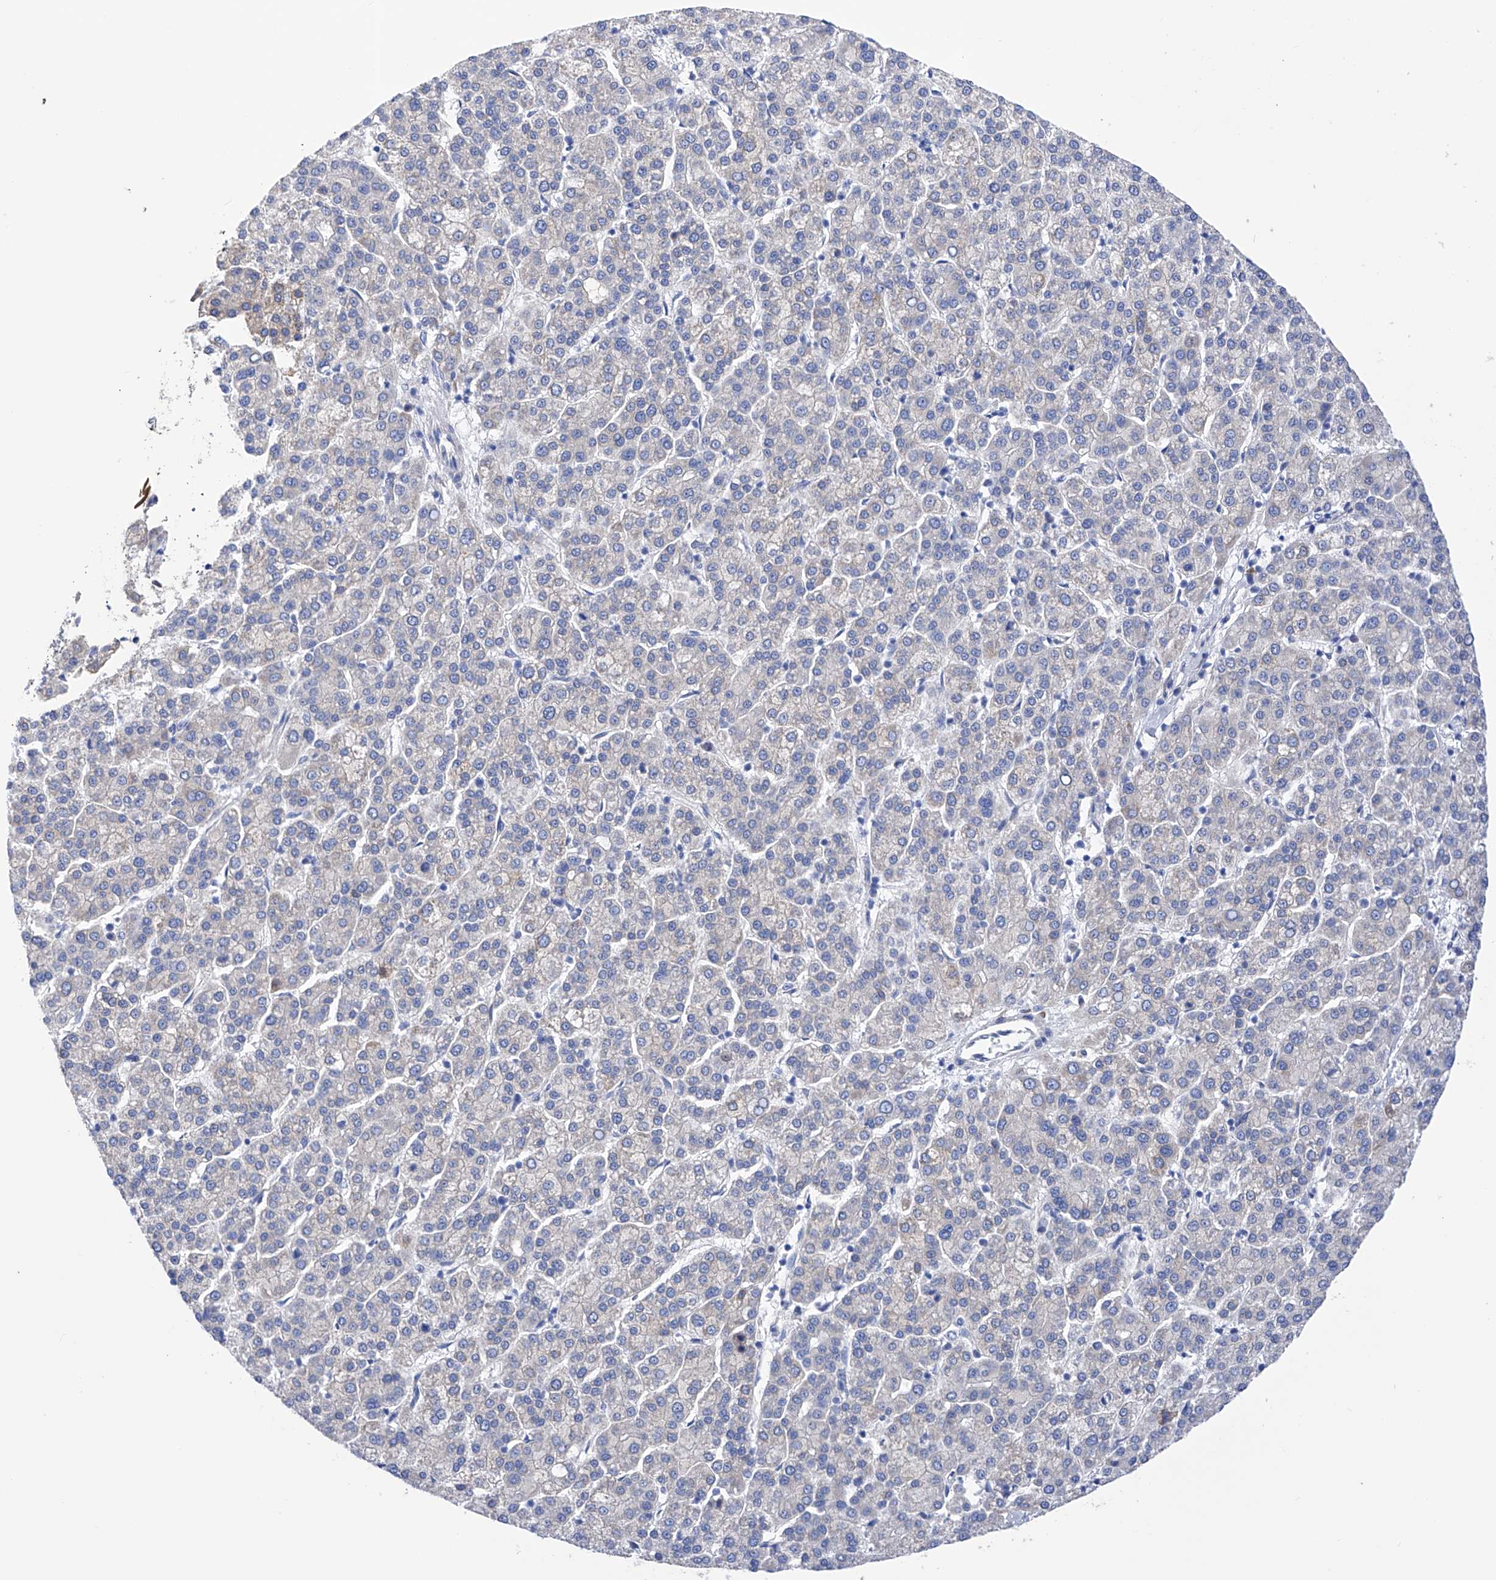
{"staining": {"intensity": "negative", "quantity": "none", "location": "none"}, "tissue": "liver cancer", "cell_type": "Tumor cells", "image_type": "cancer", "snomed": [{"axis": "morphology", "description": "Carcinoma, Hepatocellular, NOS"}, {"axis": "topography", "description": "Liver"}], "caption": "Immunohistochemistry (IHC) of liver cancer (hepatocellular carcinoma) shows no expression in tumor cells.", "gene": "PDIA5", "patient": {"sex": "female", "age": 58}}